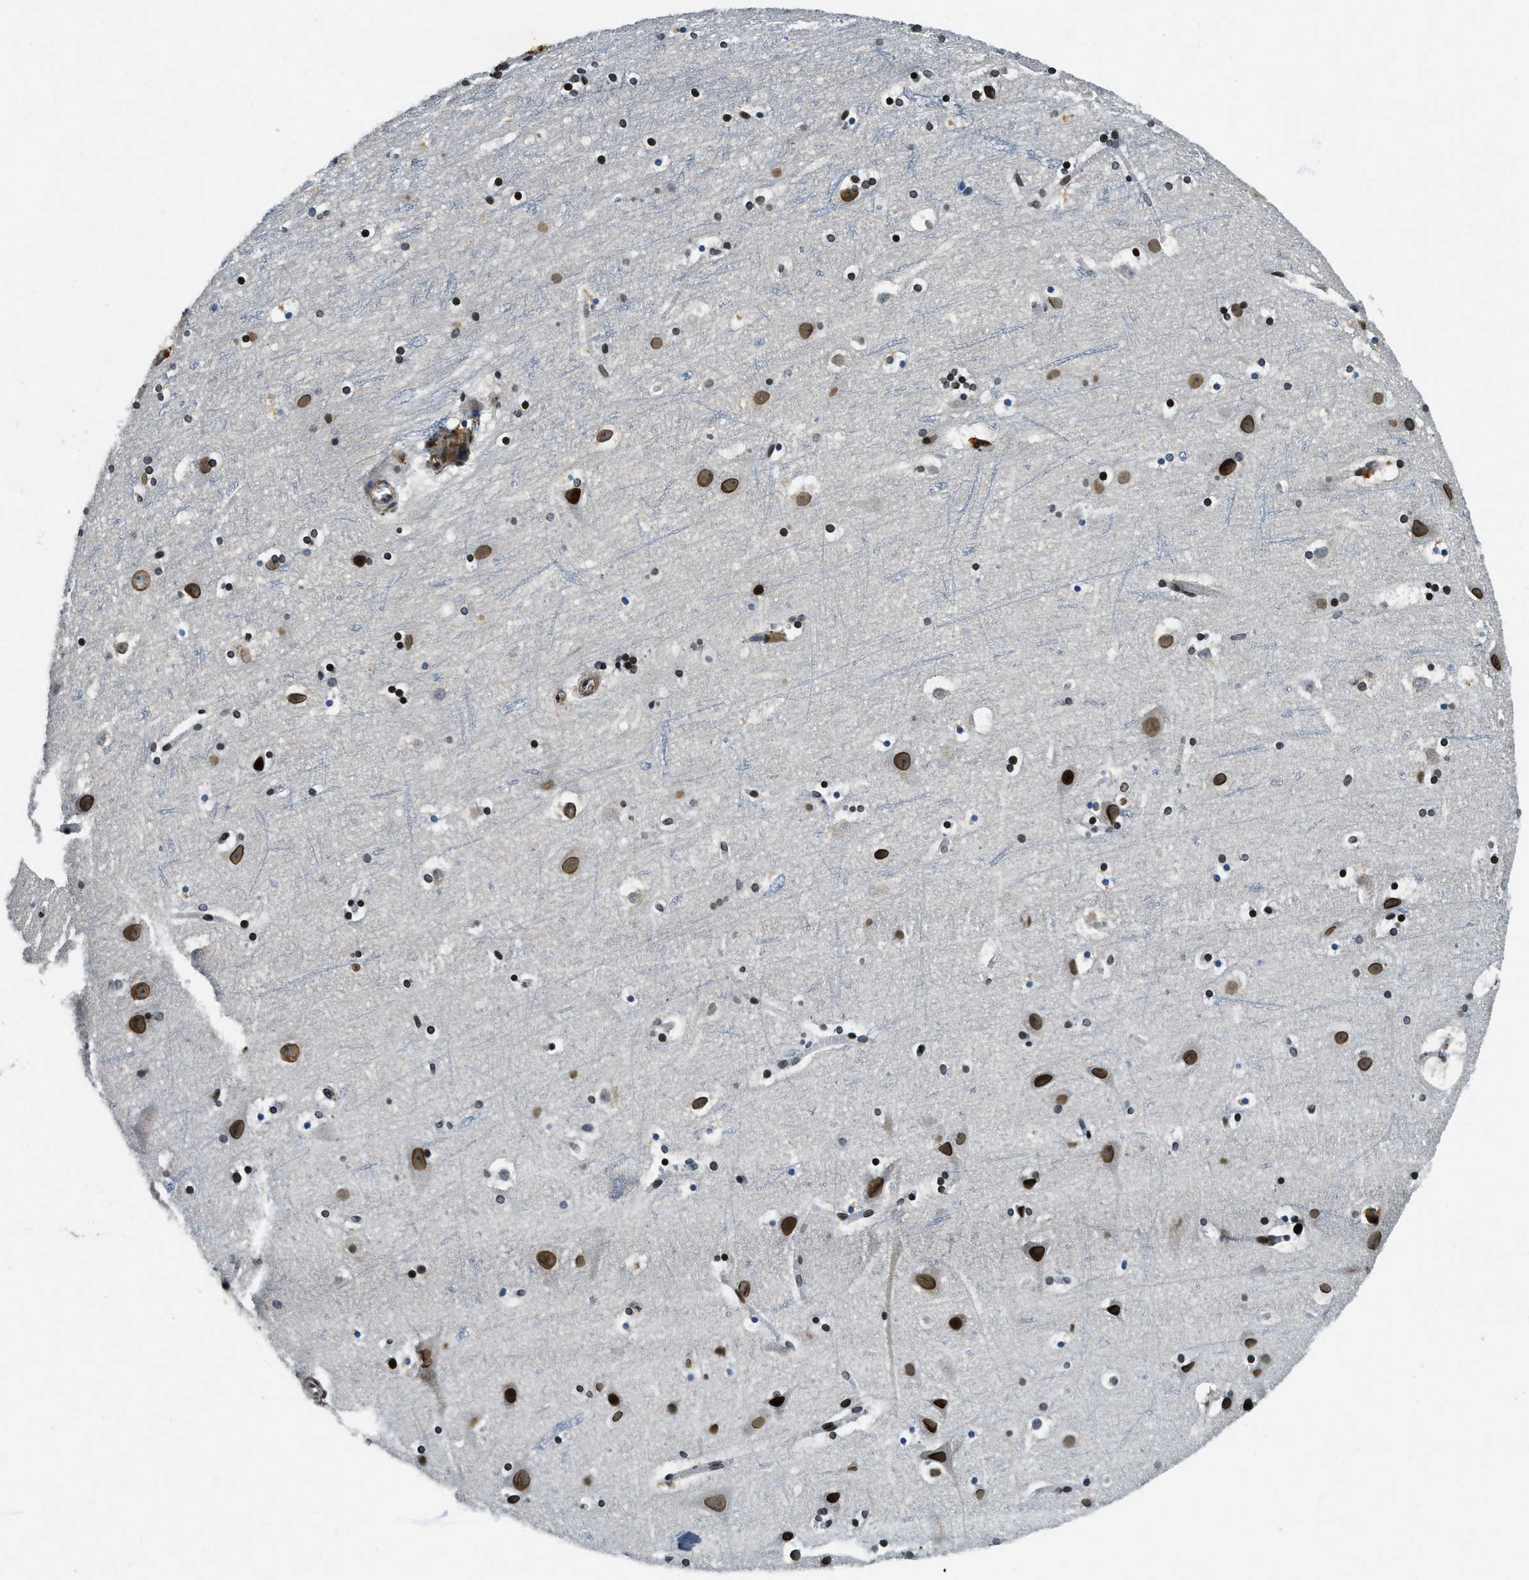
{"staining": {"intensity": "moderate", "quantity": "25%-75%", "location": "cytoplasmic/membranous,nuclear"}, "tissue": "cerebral cortex", "cell_type": "Endothelial cells", "image_type": "normal", "snomed": [{"axis": "morphology", "description": "Normal tissue, NOS"}, {"axis": "topography", "description": "Cerebral cortex"}], "caption": "DAB immunohistochemical staining of unremarkable human cerebral cortex reveals moderate cytoplasmic/membranous,nuclear protein expression in approximately 25%-75% of endothelial cells.", "gene": "ZC3HC1", "patient": {"sex": "male", "age": 45}}